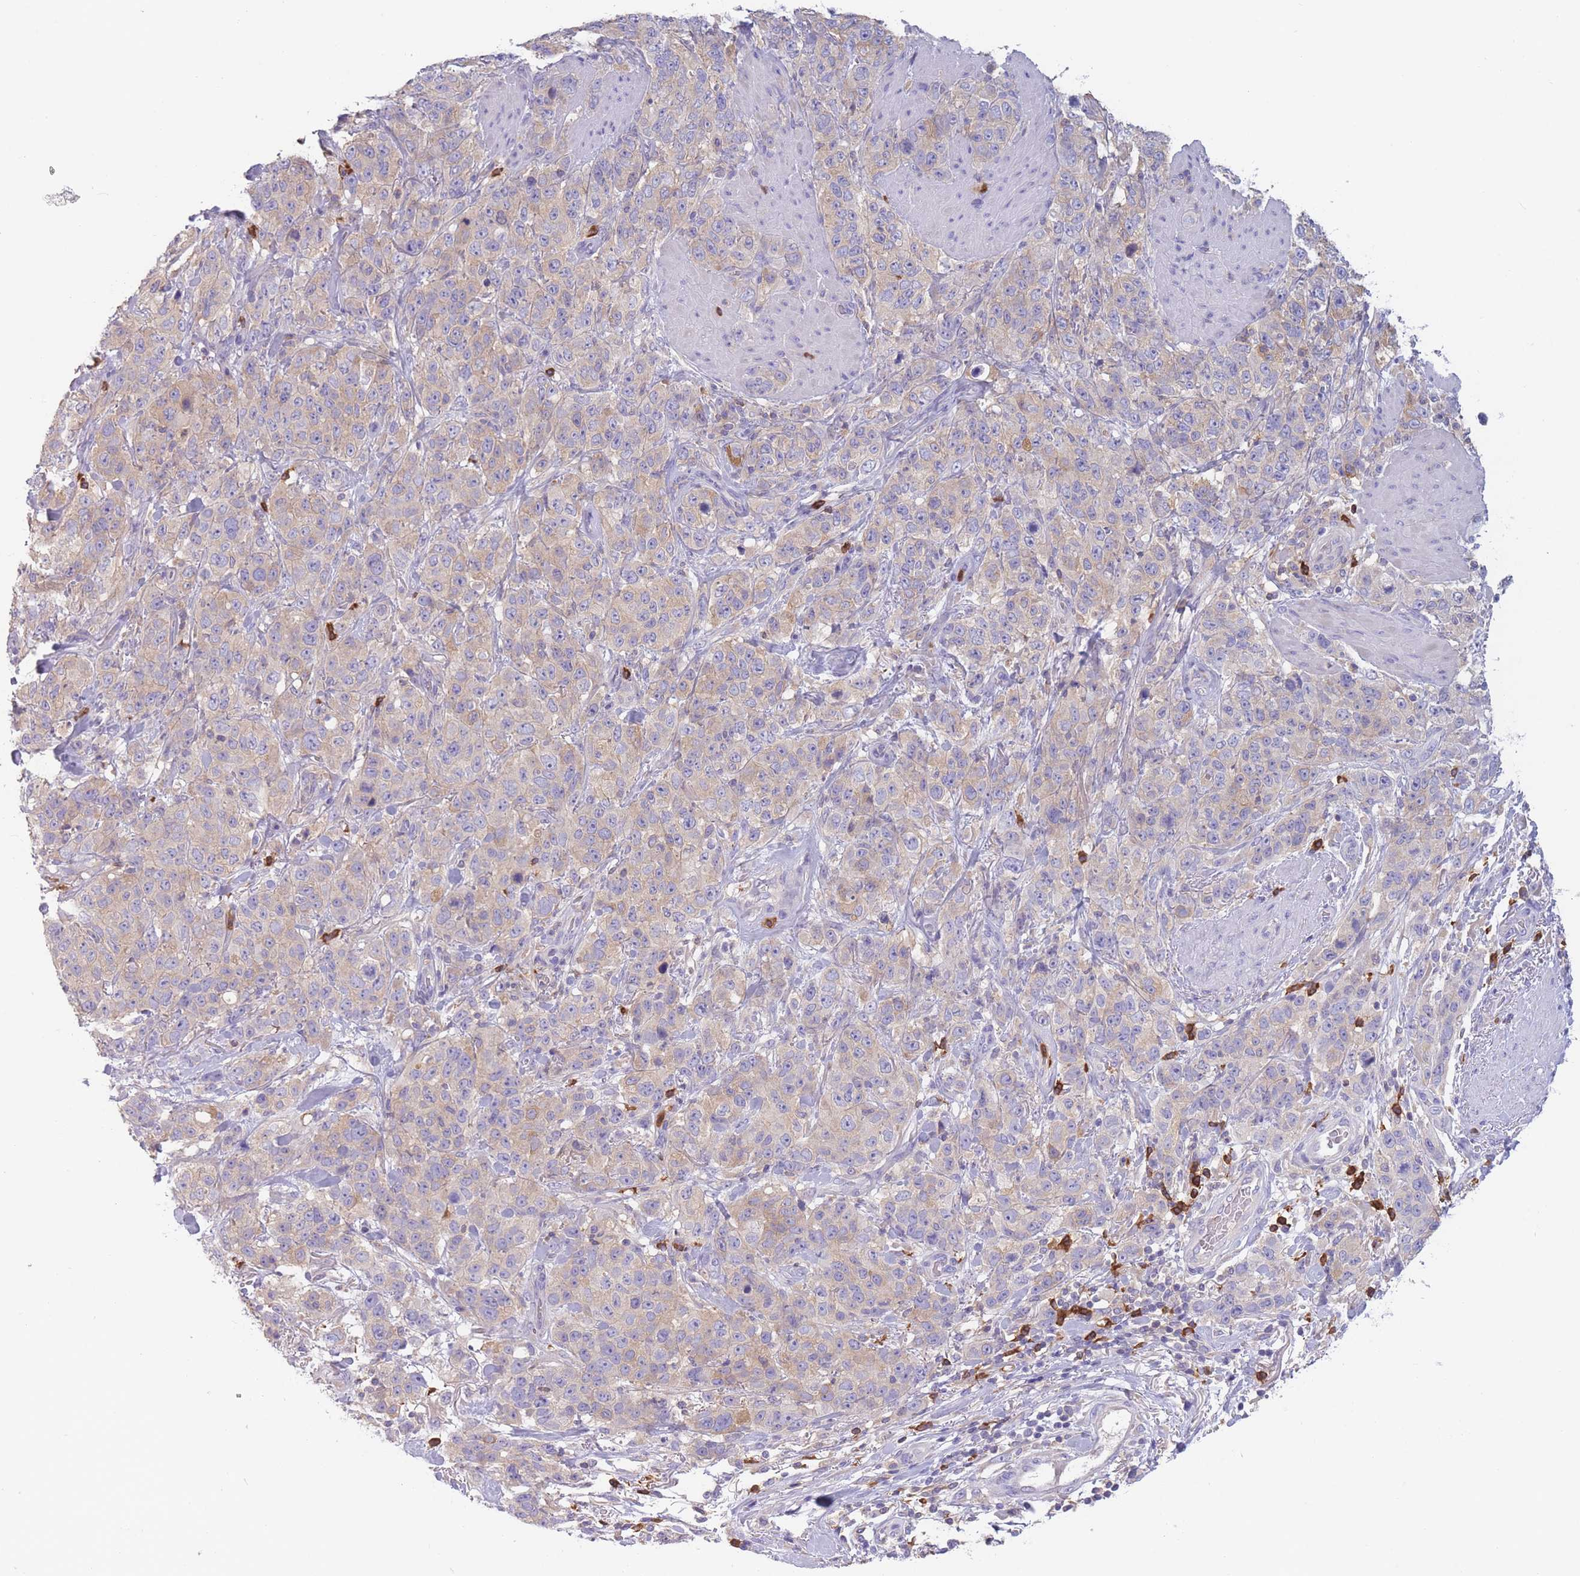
{"staining": {"intensity": "weak", "quantity": ">75%", "location": "cytoplasmic/membranous"}, "tissue": "stomach cancer", "cell_type": "Tumor cells", "image_type": "cancer", "snomed": [{"axis": "morphology", "description": "Adenocarcinoma, NOS"}, {"axis": "topography", "description": "Stomach"}], "caption": "Immunohistochemistry (IHC) photomicrograph of human adenocarcinoma (stomach) stained for a protein (brown), which shows low levels of weak cytoplasmic/membranous expression in approximately >75% of tumor cells.", "gene": "ST3GAL4", "patient": {"sex": "male", "age": 48}}